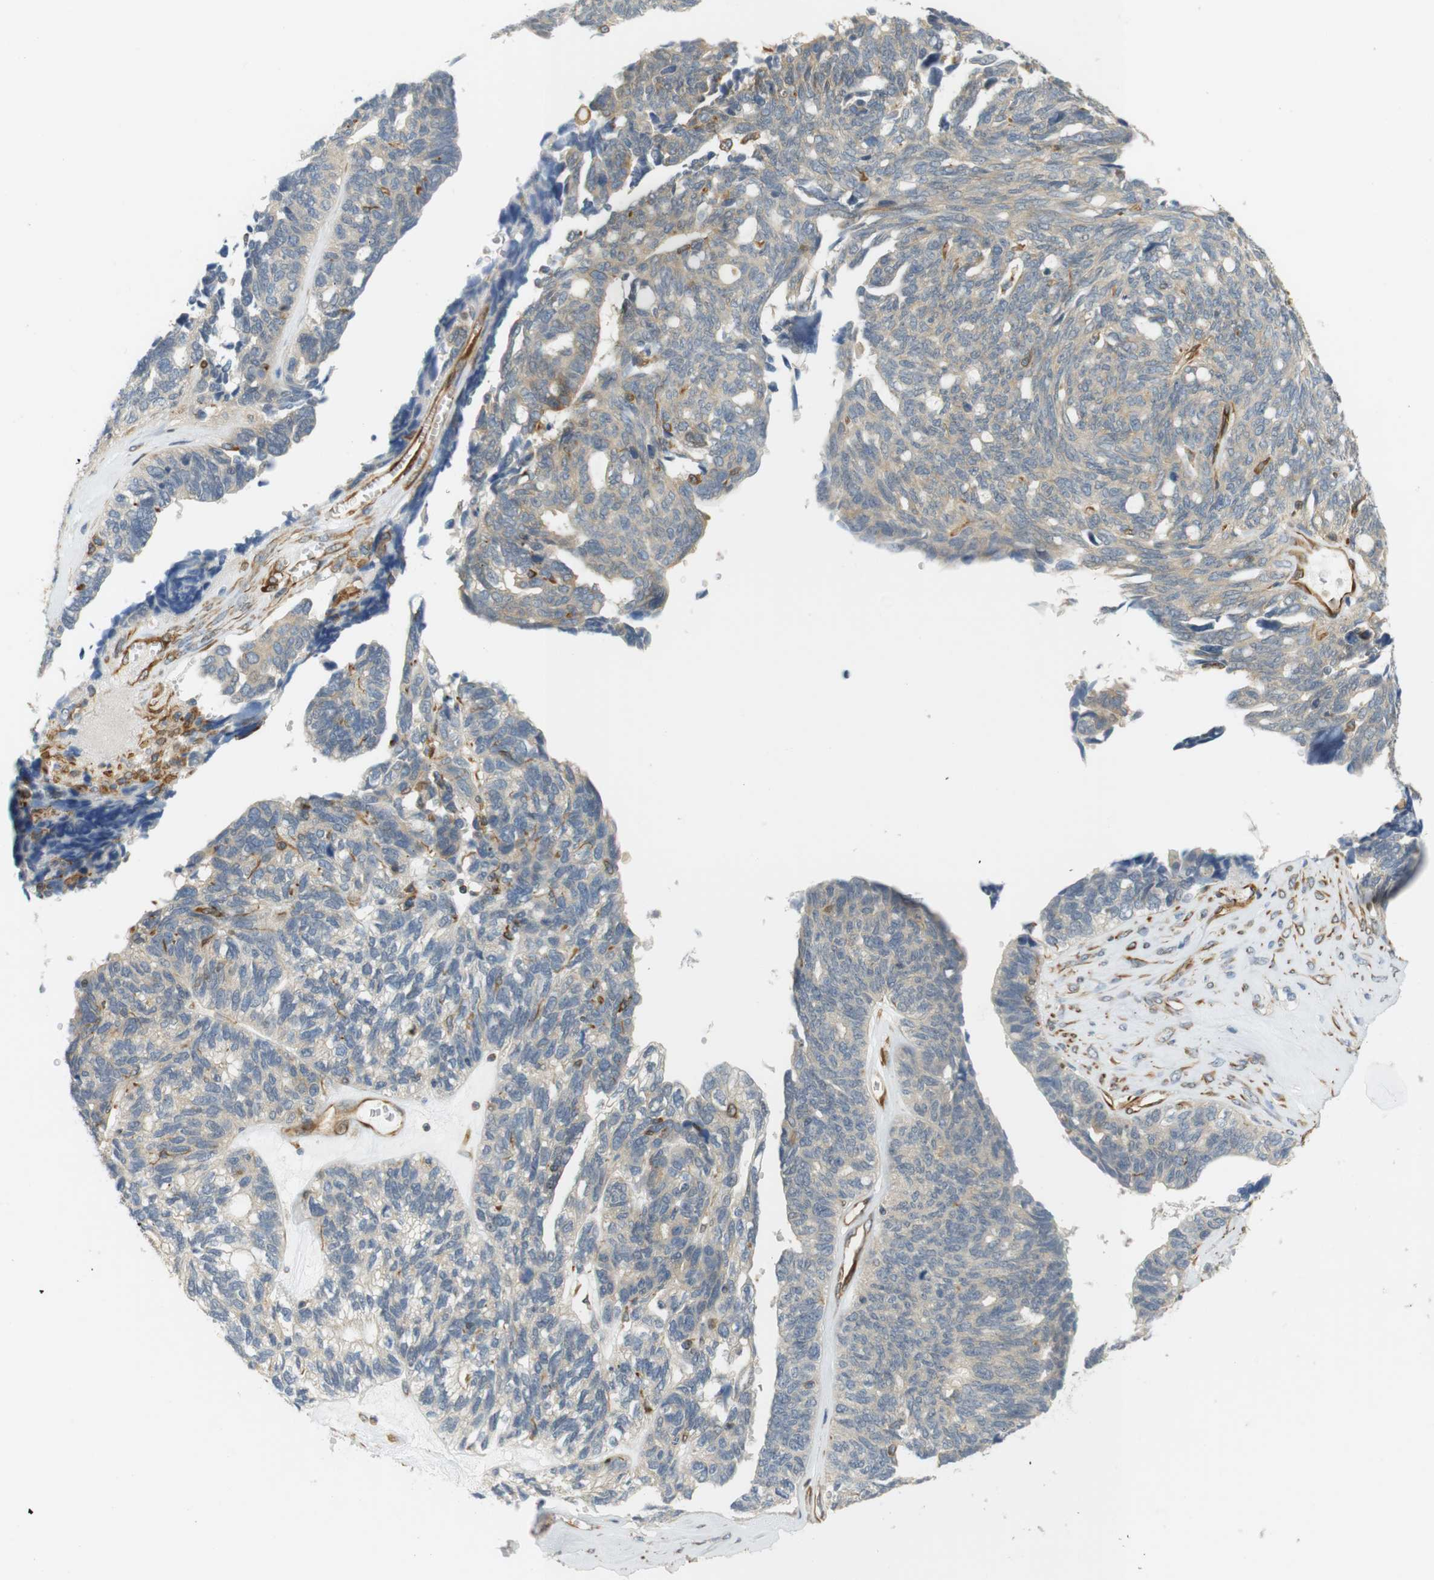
{"staining": {"intensity": "weak", "quantity": "<25%", "location": "cytoplasmic/membranous"}, "tissue": "ovarian cancer", "cell_type": "Tumor cells", "image_type": "cancer", "snomed": [{"axis": "morphology", "description": "Cystadenocarcinoma, serous, NOS"}, {"axis": "topography", "description": "Ovary"}], "caption": "Ovarian serous cystadenocarcinoma was stained to show a protein in brown. There is no significant staining in tumor cells. (Stains: DAB (3,3'-diaminobenzidine) immunohistochemistry with hematoxylin counter stain, Microscopy: brightfield microscopy at high magnification).", "gene": "CYTH3", "patient": {"sex": "female", "age": 79}}